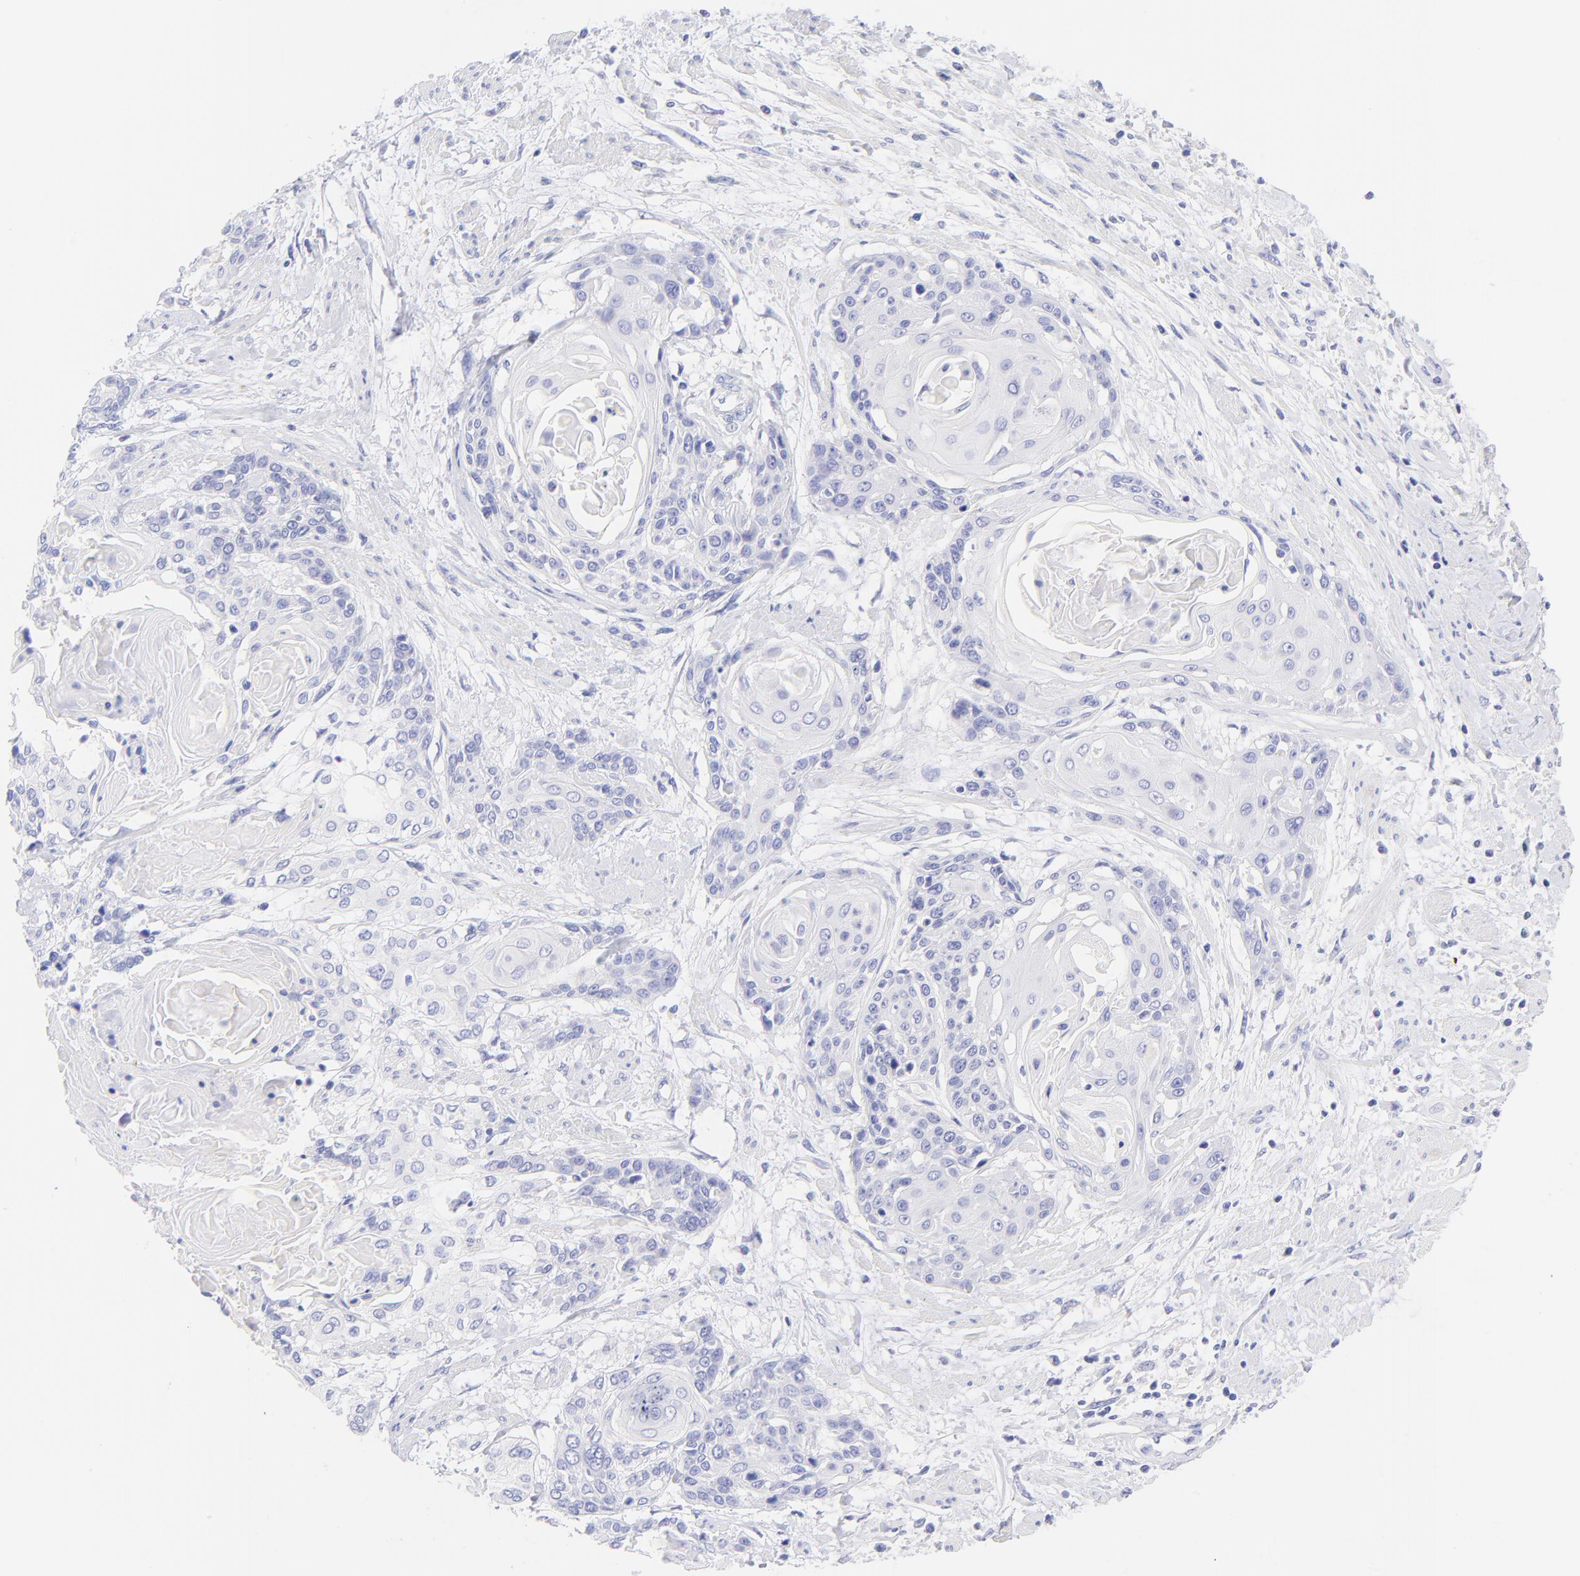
{"staining": {"intensity": "negative", "quantity": "none", "location": "none"}, "tissue": "cervical cancer", "cell_type": "Tumor cells", "image_type": "cancer", "snomed": [{"axis": "morphology", "description": "Squamous cell carcinoma, NOS"}, {"axis": "topography", "description": "Cervix"}], "caption": "This is an IHC histopathology image of human cervical cancer (squamous cell carcinoma). There is no expression in tumor cells.", "gene": "FRMPD3", "patient": {"sex": "female", "age": 57}}